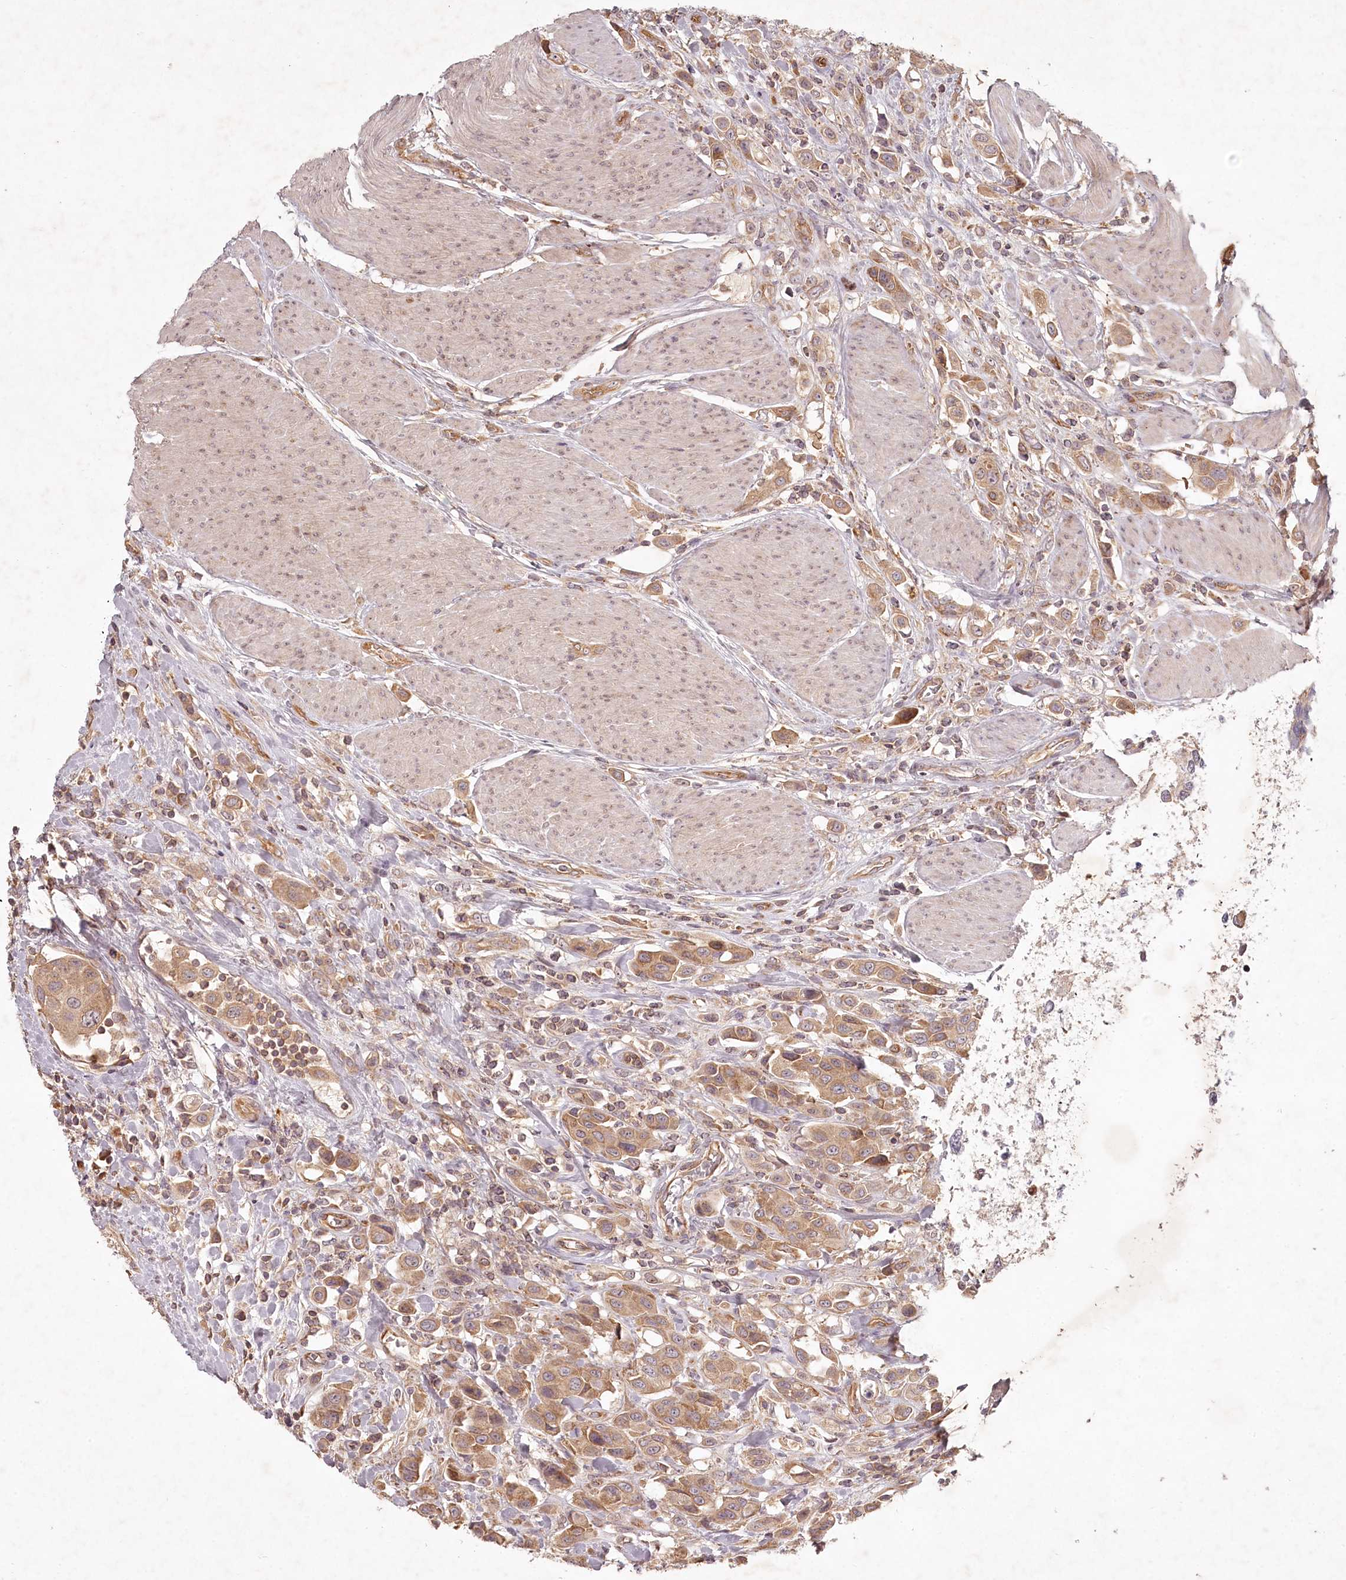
{"staining": {"intensity": "moderate", "quantity": ">75%", "location": "cytoplasmic/membranous"}, "tissue": "urothelial cancer", "cell_type": "Tumor cells", "image_type": "cancer", "snomed": [{"axis": "morphology", "description": "Urothelial carcinoma, High grade"}, {"axis": "topography", "description": "Urinary bladder"}], "caption": "Protein analysis of high-grade urothelial carcinoma tissue displays moderate cytoplasmic/membranous positivity in about >75% of tumor cells.", "gene": "TMIE", "patient": {"sex": "male", "age": 50}}